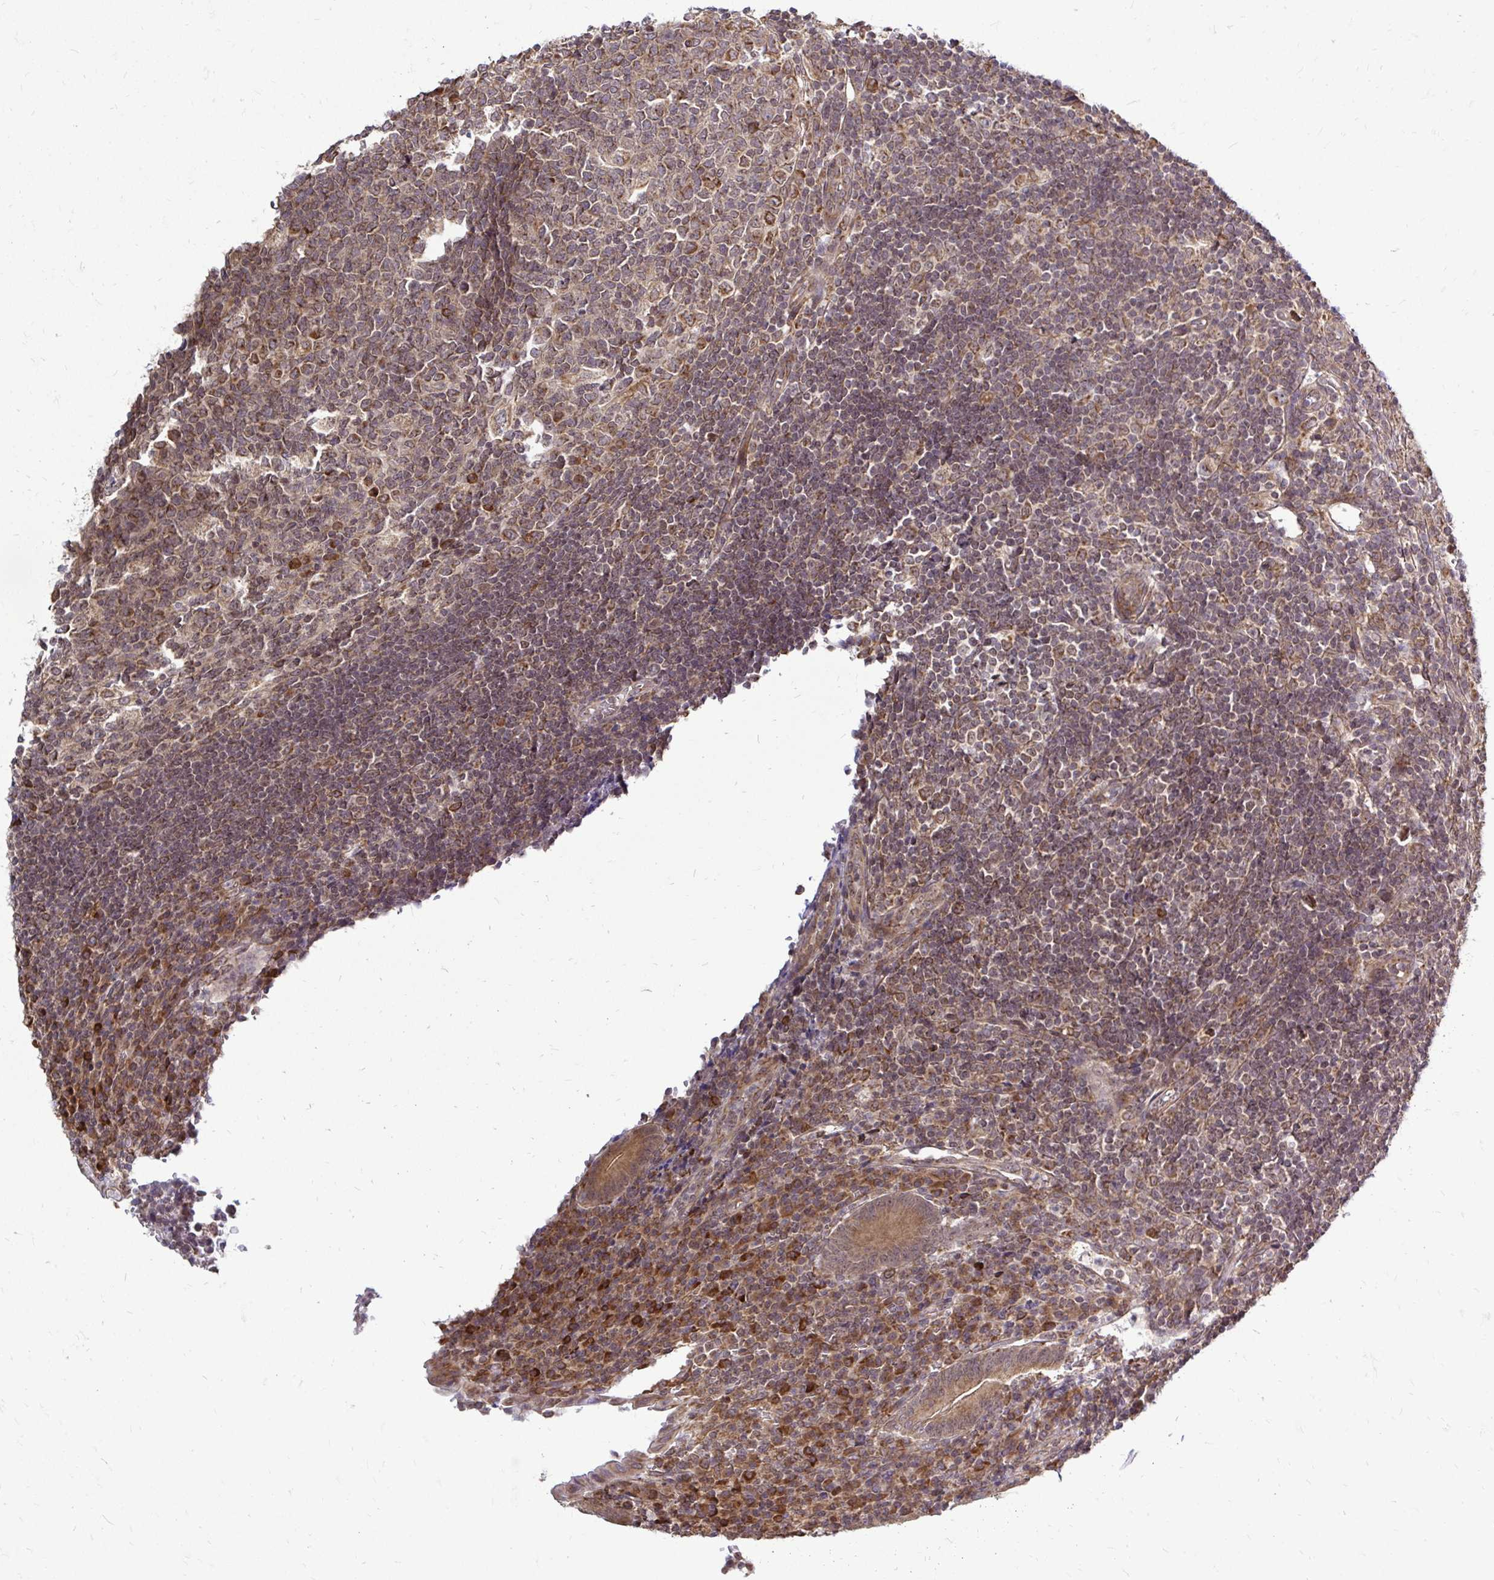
{"staining": {"intensity": "moderate", "quantity": ">75%", "location": "cytoplasmic/membranous"}, "tissue": "appendix", "cell_type": "Glandular cells", "image_type": "normal", "snomed": [{"axis": "morphology", "description": "Normal tissue, NOS"}, {"axis": "topography", "description": "Appendix"}], "caption": "Protein staining by immunohistochemistry displays moderate cytoplasmic/membranous staining in approximately >75% of glandular cells in benign appendix.", "gene": "FMR1", "patient": {"sex": "male", "age": 18}}